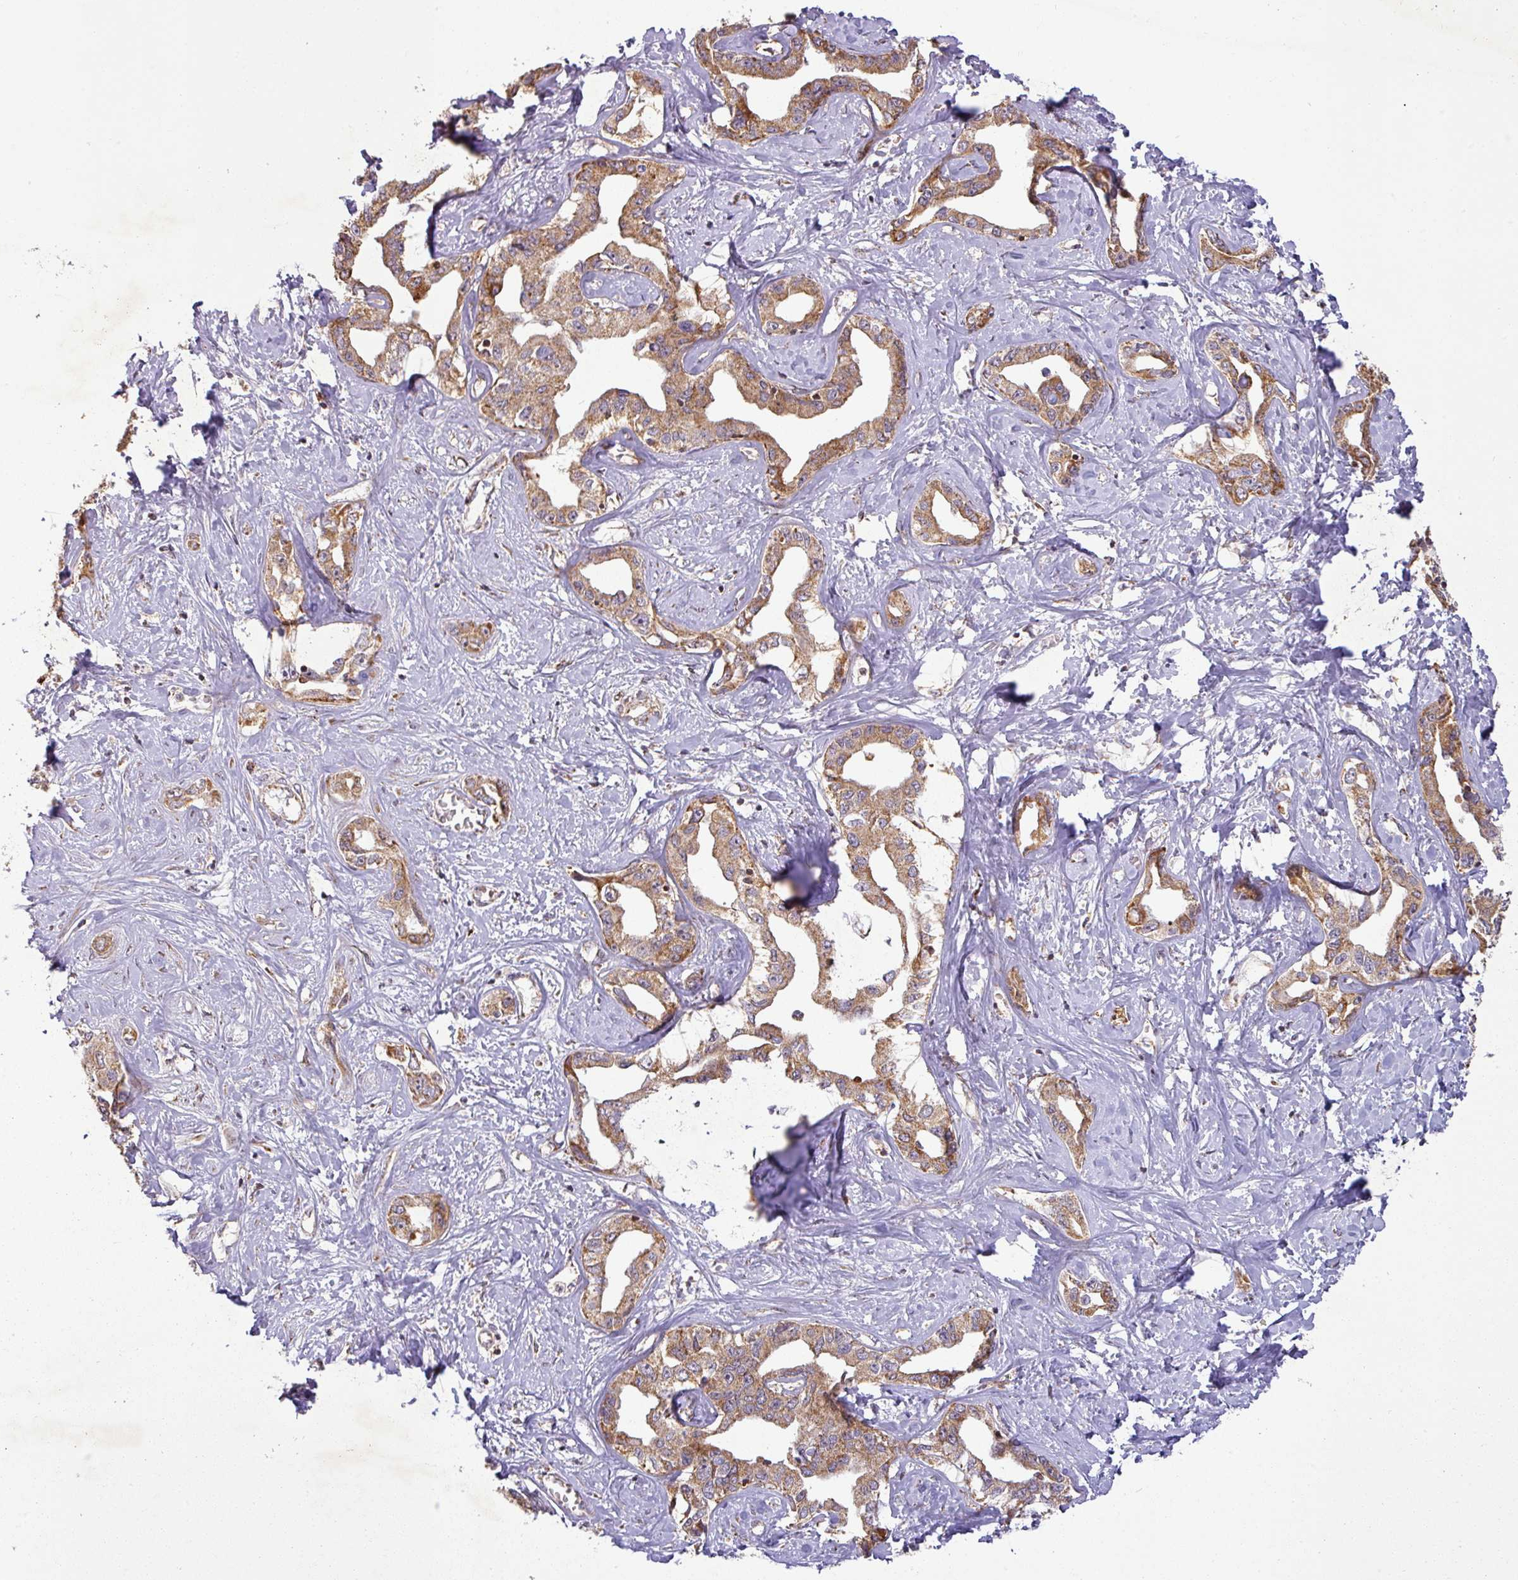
{"staining": {"intensity": "moderate", "quantity": ">75%", "location": "cytoplasmic/membranous"}, "tissue": "liver cancer", "cell_type": "Tumor cells", "image_type": "cancer", "snomed": [{"axis": "morphology", "description": "Cholangiocarcinoma"}, {"axis": "topography", "description": "Liver"}], "caption": "Tumor cells reveal medium levels of moderate cytoplasmic/membranous positivity in about >75% of cells in cholangiocarcinoma (liver).", "gene": "GPD2", "patient": {"sex": "male", "age": 59}}